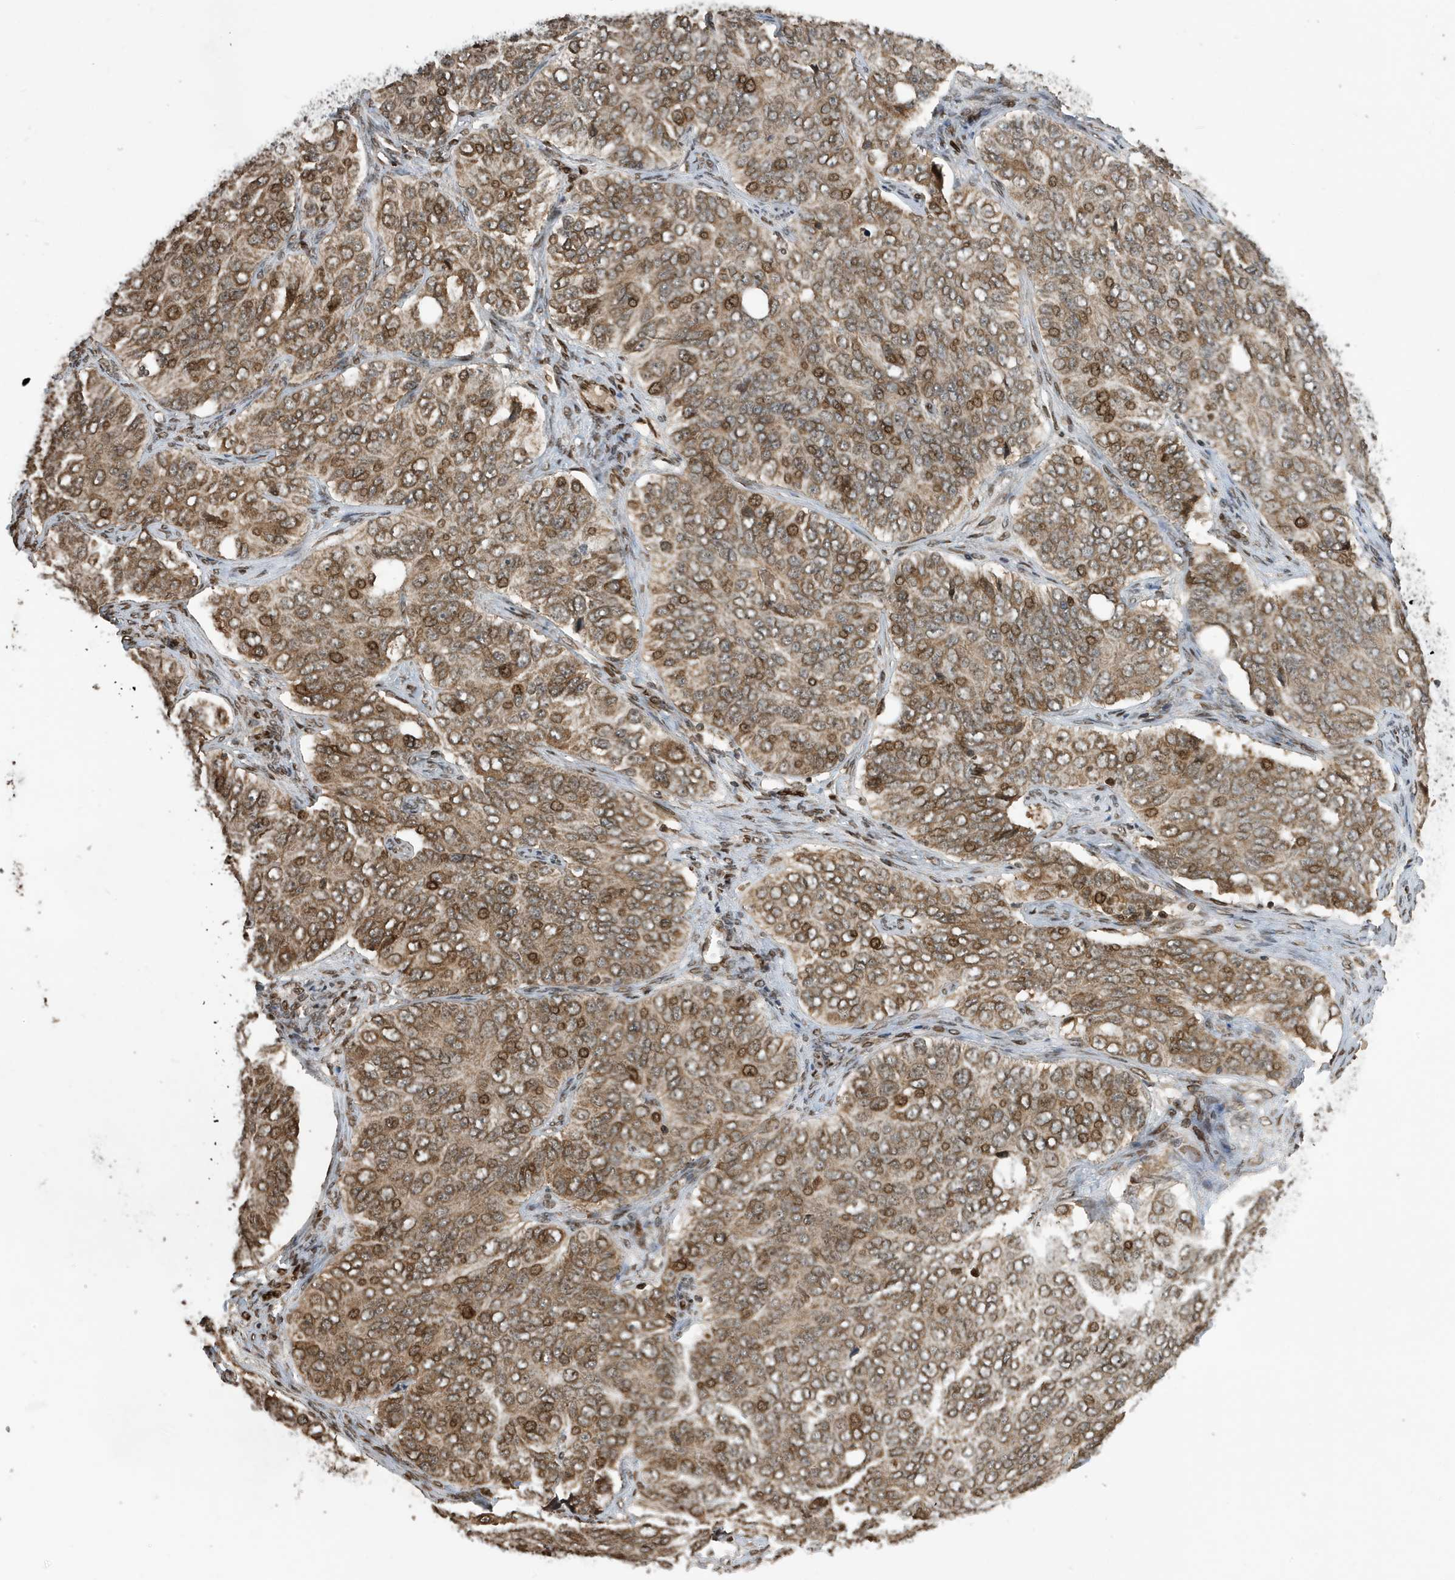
{"staining": {"intensity": "moderate", "quantity": "25%-75%", "location": "cytoplasmic/membranous,nuclear"}, "tissue": "ovarian cancer", "cell_type": "Tumor cells", "image_type": "cancer", "snomed": [{"axis": "morphology", "description": "Carcinoma, endometroid"}, {"axis": "topography", "description": "Ovary"}], "caption": "Human ovarian endometroid carcinoma stained with a brown dye shows moderate cytoplasmic/membranous and nuclear positive positivity in about 25%-75% of tumor cells.", "gene": "DUSP18", "patient": {"sex": "female", "age": 51}}